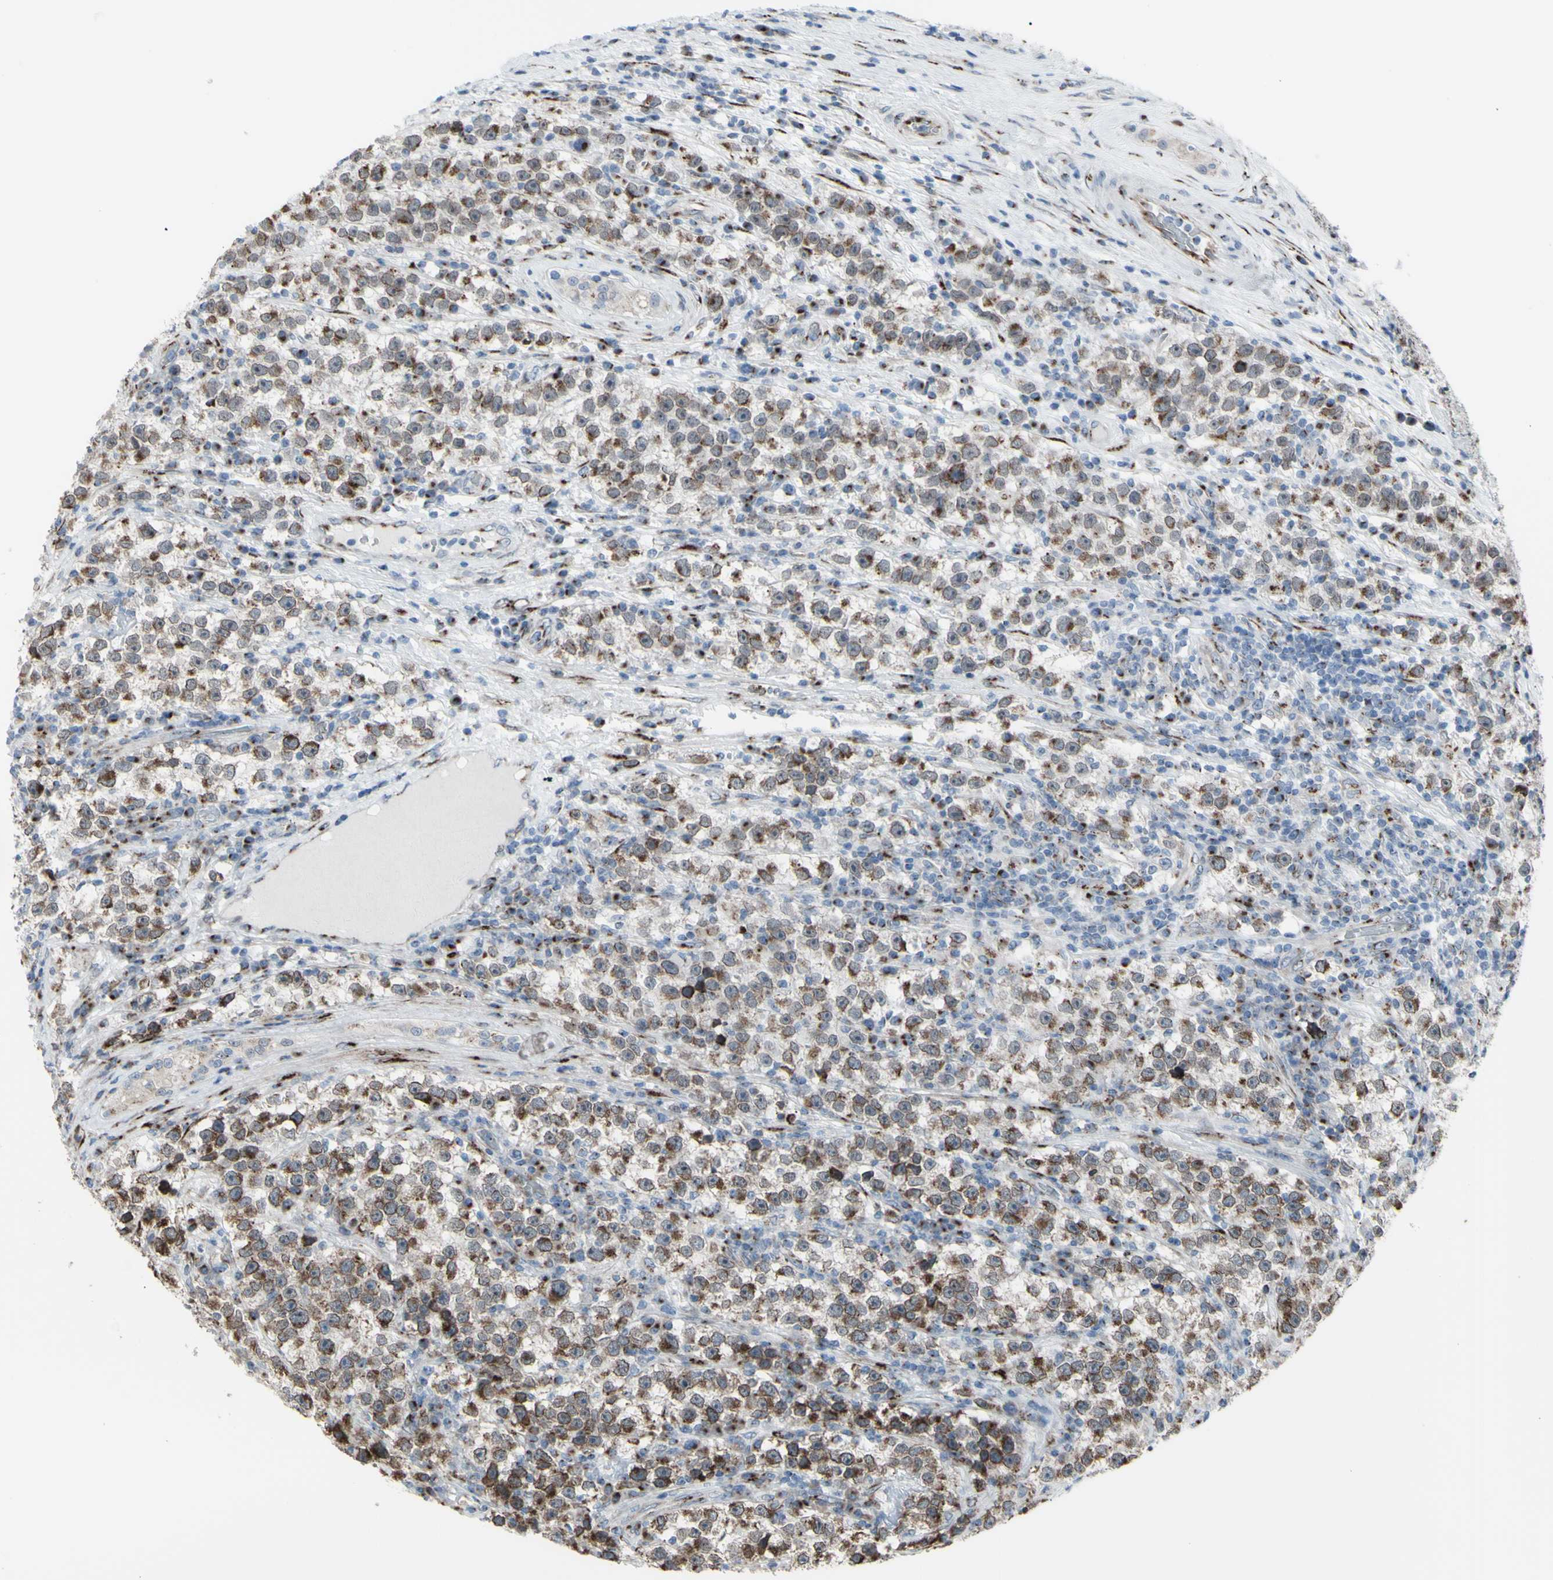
{"staining": {"intensity": "moderate", "quantity": ">75%", "location": "cytoplasmic/membranous"}, "tissue": "testis cancer", "cell_type": "Tumor cells", "image_type": "cancer", "snomed": [{"axis": "morphology", "description": "Seminoma, NOS"}, {"axis": "topography", "description": "Testis"}], "caption": "DAB (3,3'-diaminobenzidine) immunohistochemical staining of human testis seminoma demonstrates moderate cytoplasmic/membranous protein expression in about >75% of tumor cells.", "gene": "GLG1", "patient": {"sex": "male", "age": 22}}